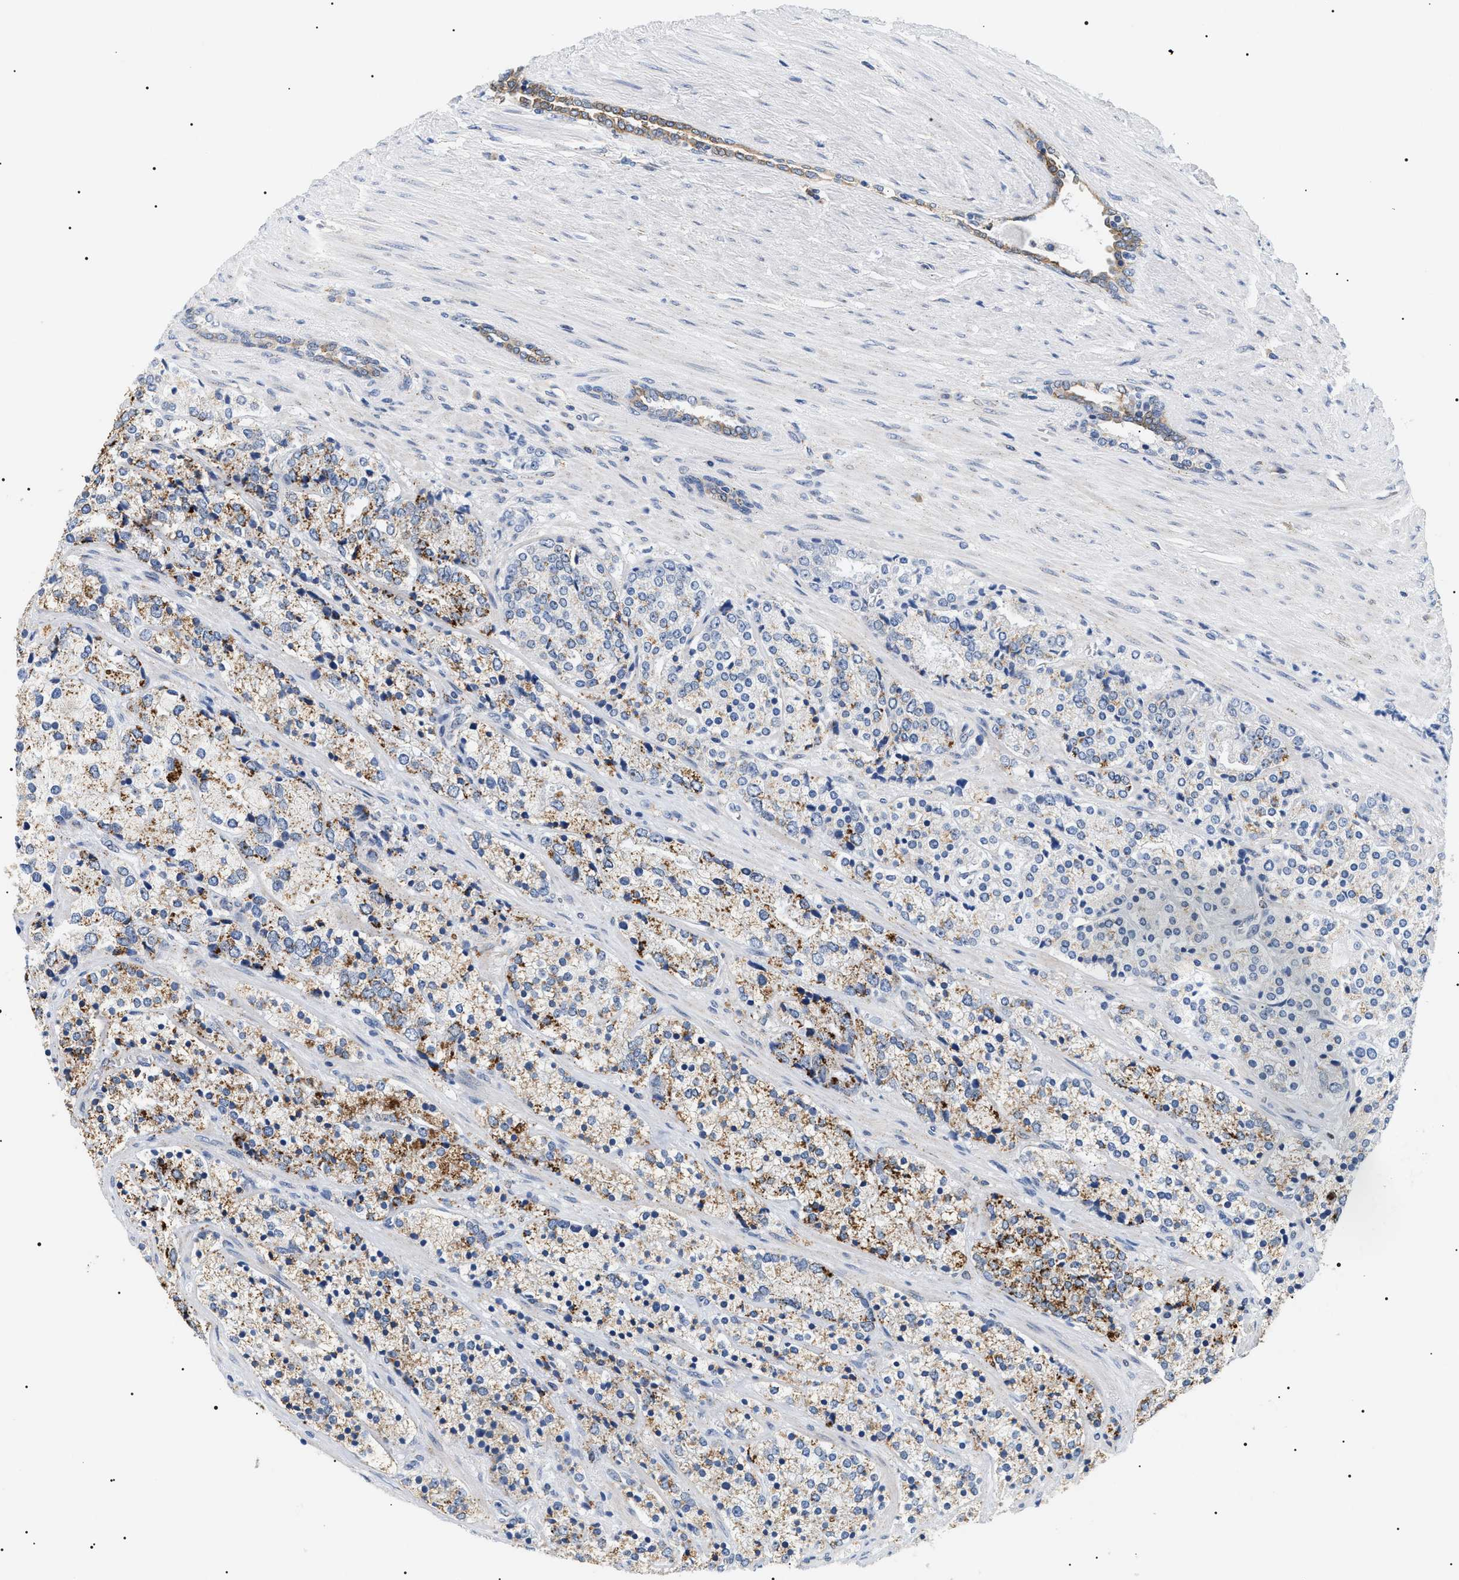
{"staining": {"intensity": "moderate", "quantity": ">75%", "location": "cytoplasmic/membranous"}, "tissue": "prostate cancer", "cell_type": "Tumor cells", "image_type": "cancer", "snomed": [{"axis": "morphology", "description": "Adenocarcinoma, High grade"}, {"axis": "topography", "description": "Prostate"}], "caption": "An image of prostate cancer stained for a protein demonstrates moderate cytoplasmic/membranous brown staining in tumor cells.", "gene": "HSD17B11", "patient": {"sex": "male", "age": 71}}